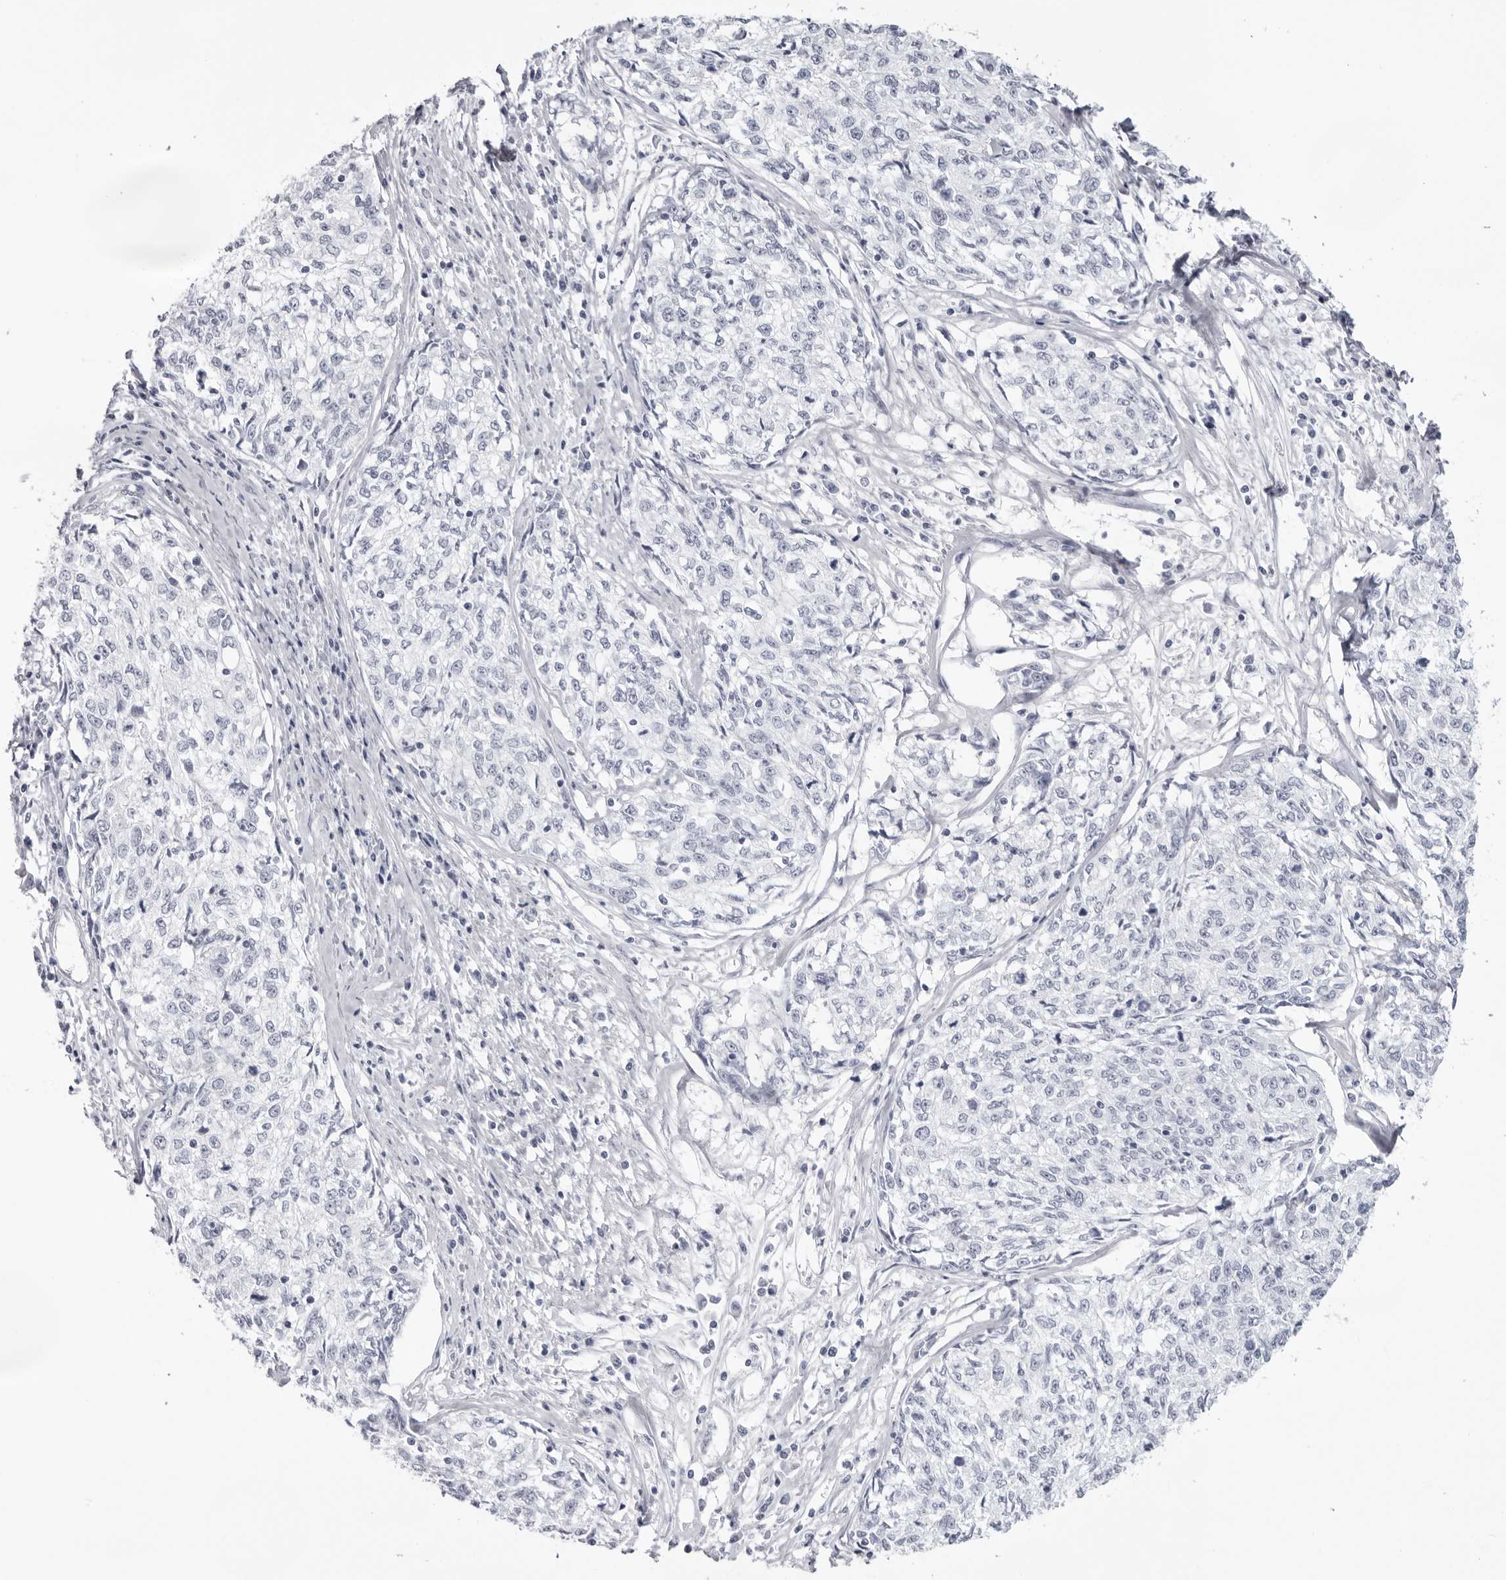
{"staining": {"intensity": "negative", "quantity": "none", "location": "none"}, "tissue": "cervical cancer", "cell_type": "Tumor cells", "image_type": "cancer", "snomed": [{"axis": "morphology", "description": "Squamous cell carcinoma, NOS"}, {"axis": "topography", "description": "Cervix"}], "caption": "A high-resolution micrograph shows immunohistochemistry (IHC) staining of squamous cell carcinoma (cervical), which demonstrates no significant staining in tumor cells. (Stains: DAB immunohistochemistry (IHC) with hematoxylin counter stain, Microscopy: brightfield microscopy at high magnification).", "gene": "INSL3", "patient": {"sex": "female", "age": 57}}